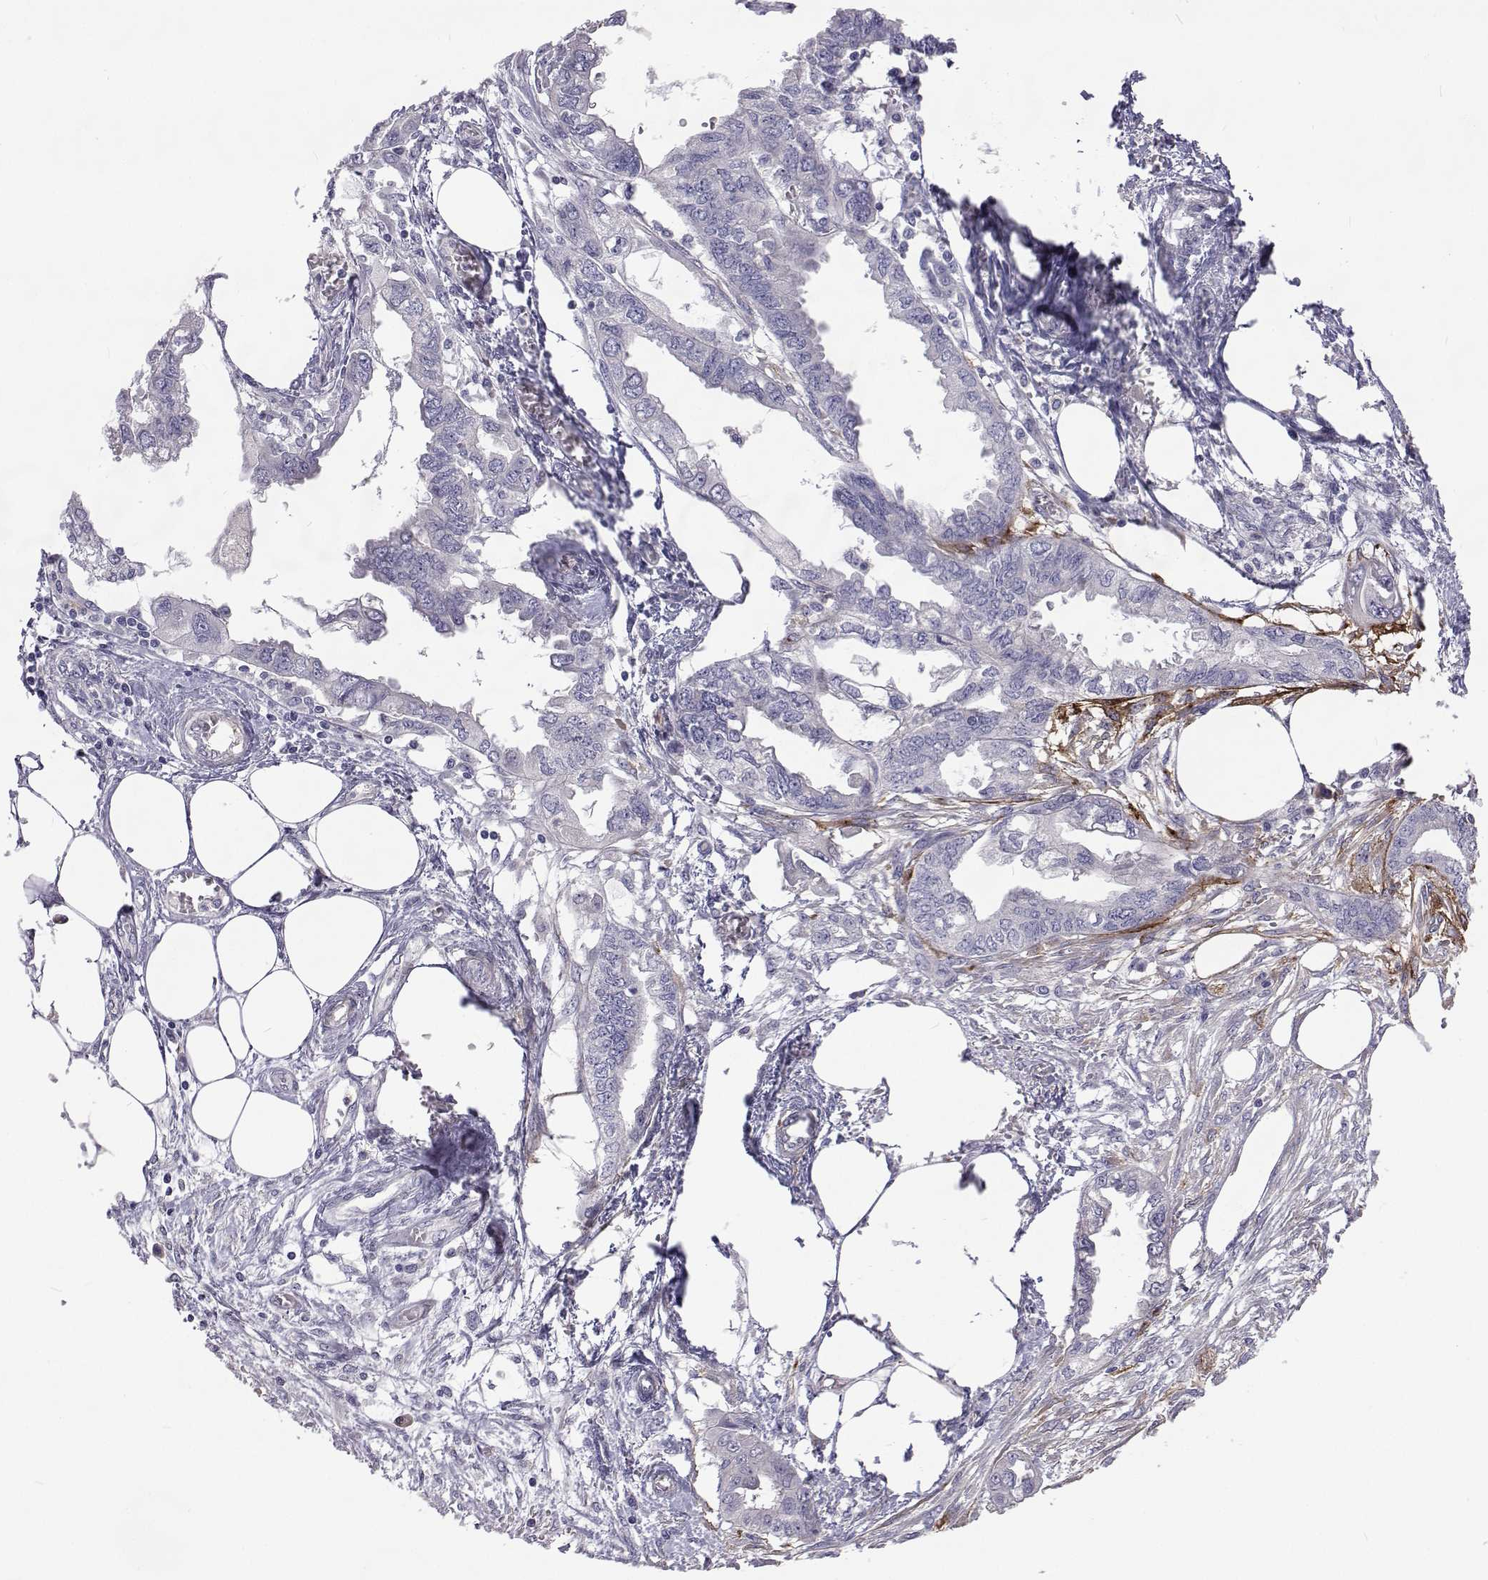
{"staining": {"intensity": "negative", "quantity": "none", "location": "none"}, "tissue": "endometrial cancer", "cell_type": "Tumor cells", "image_type": "cancer", "snomed": [{"axis": "morphology", "description": "Adenocarcinoma, NOS"}, {"axis": "morphology", "description": "Adenocarcinoma, metastatic, NOS"}, {"axis": "topography", "description": "Adipose tissue"}, {"axis": "topography", "description": "Endometrium"}], "caption": "Adenocarcinoma (endometrial) stained for a protein using IHC shows no expression tumor cells.", "gene": "NPR3", "patient": {"sex": "female", "age": 67}}